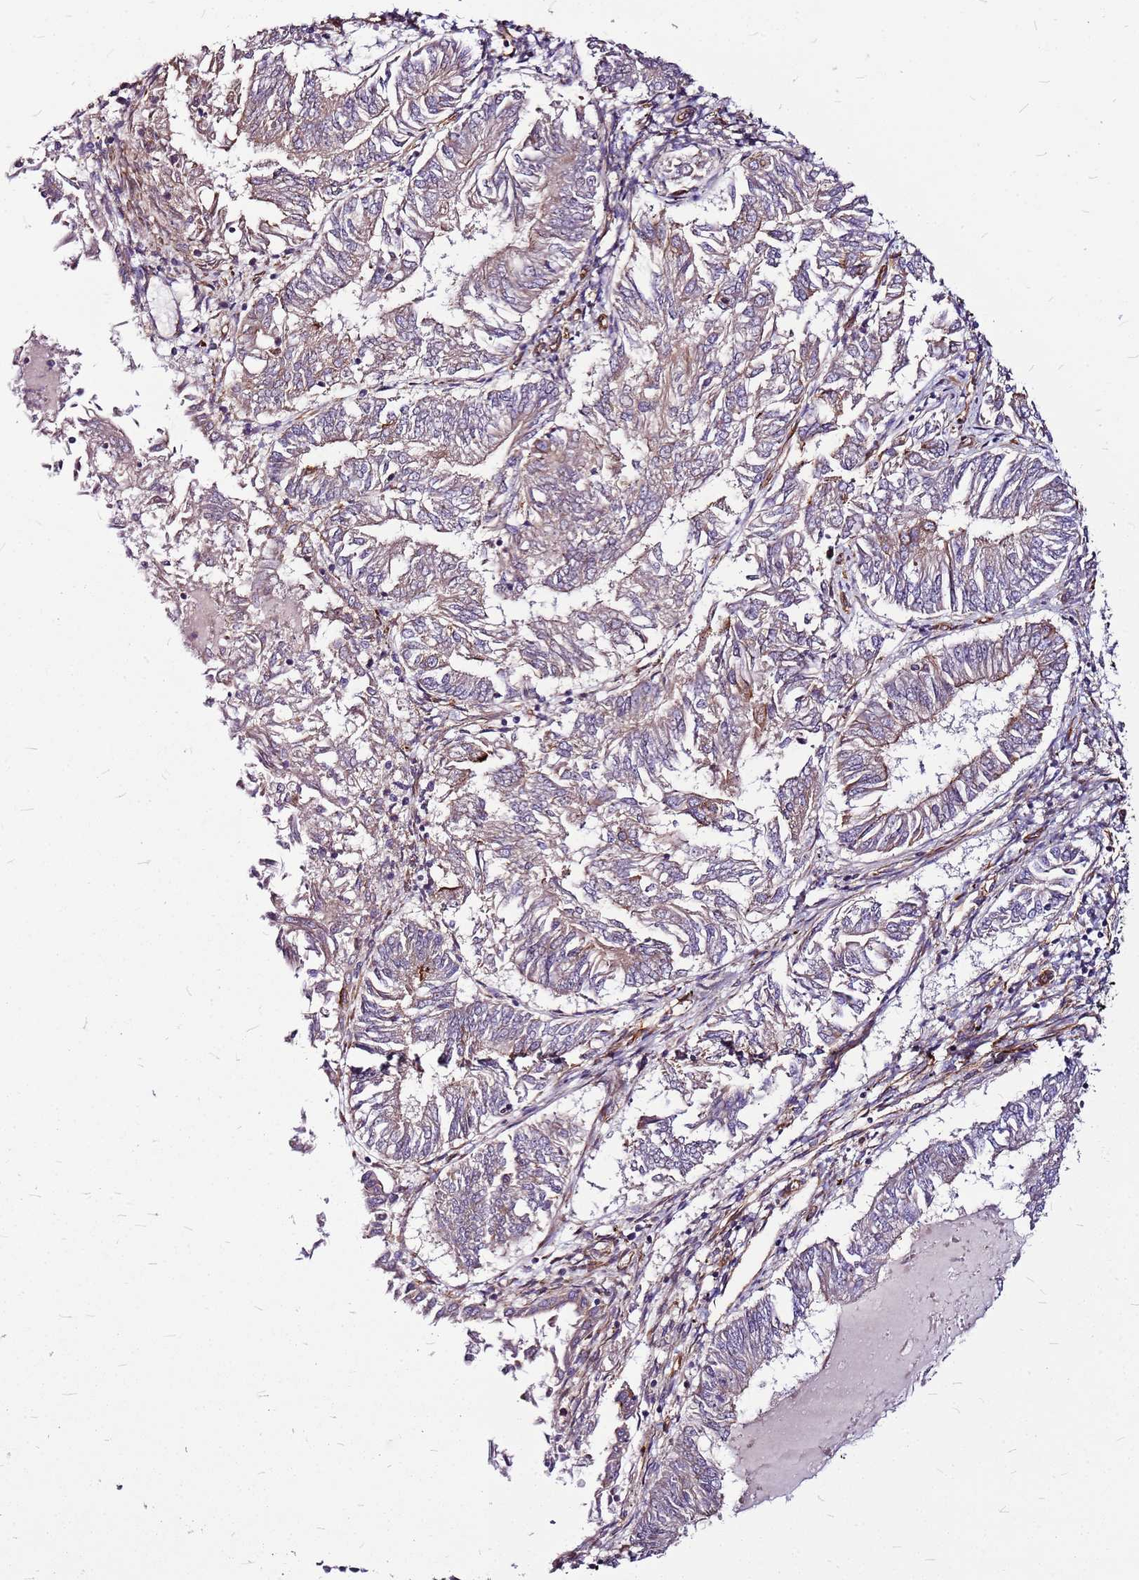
{"staining": {"intensity": "weak", "quantity": ">75%", "location": "cytoplasmic/membranous"}, "tissue": "endometrial cancer", "cell_type": "Tumor cells", "image_type": "cancer", "snomed": [{"axis": "morphology", "description": "Adenocarcinoma, NOS"}, {"axis": "topography", "description": "Endometrium"}], "caption": "Endometrial cancer stained for a protein (brown) demonstrates weak cytoplasmic/membranous positive positivity in approximately >75% of tumor cells.", "gene": "TOPAZ1", "patient": {"sex": "female", "age": 58}}